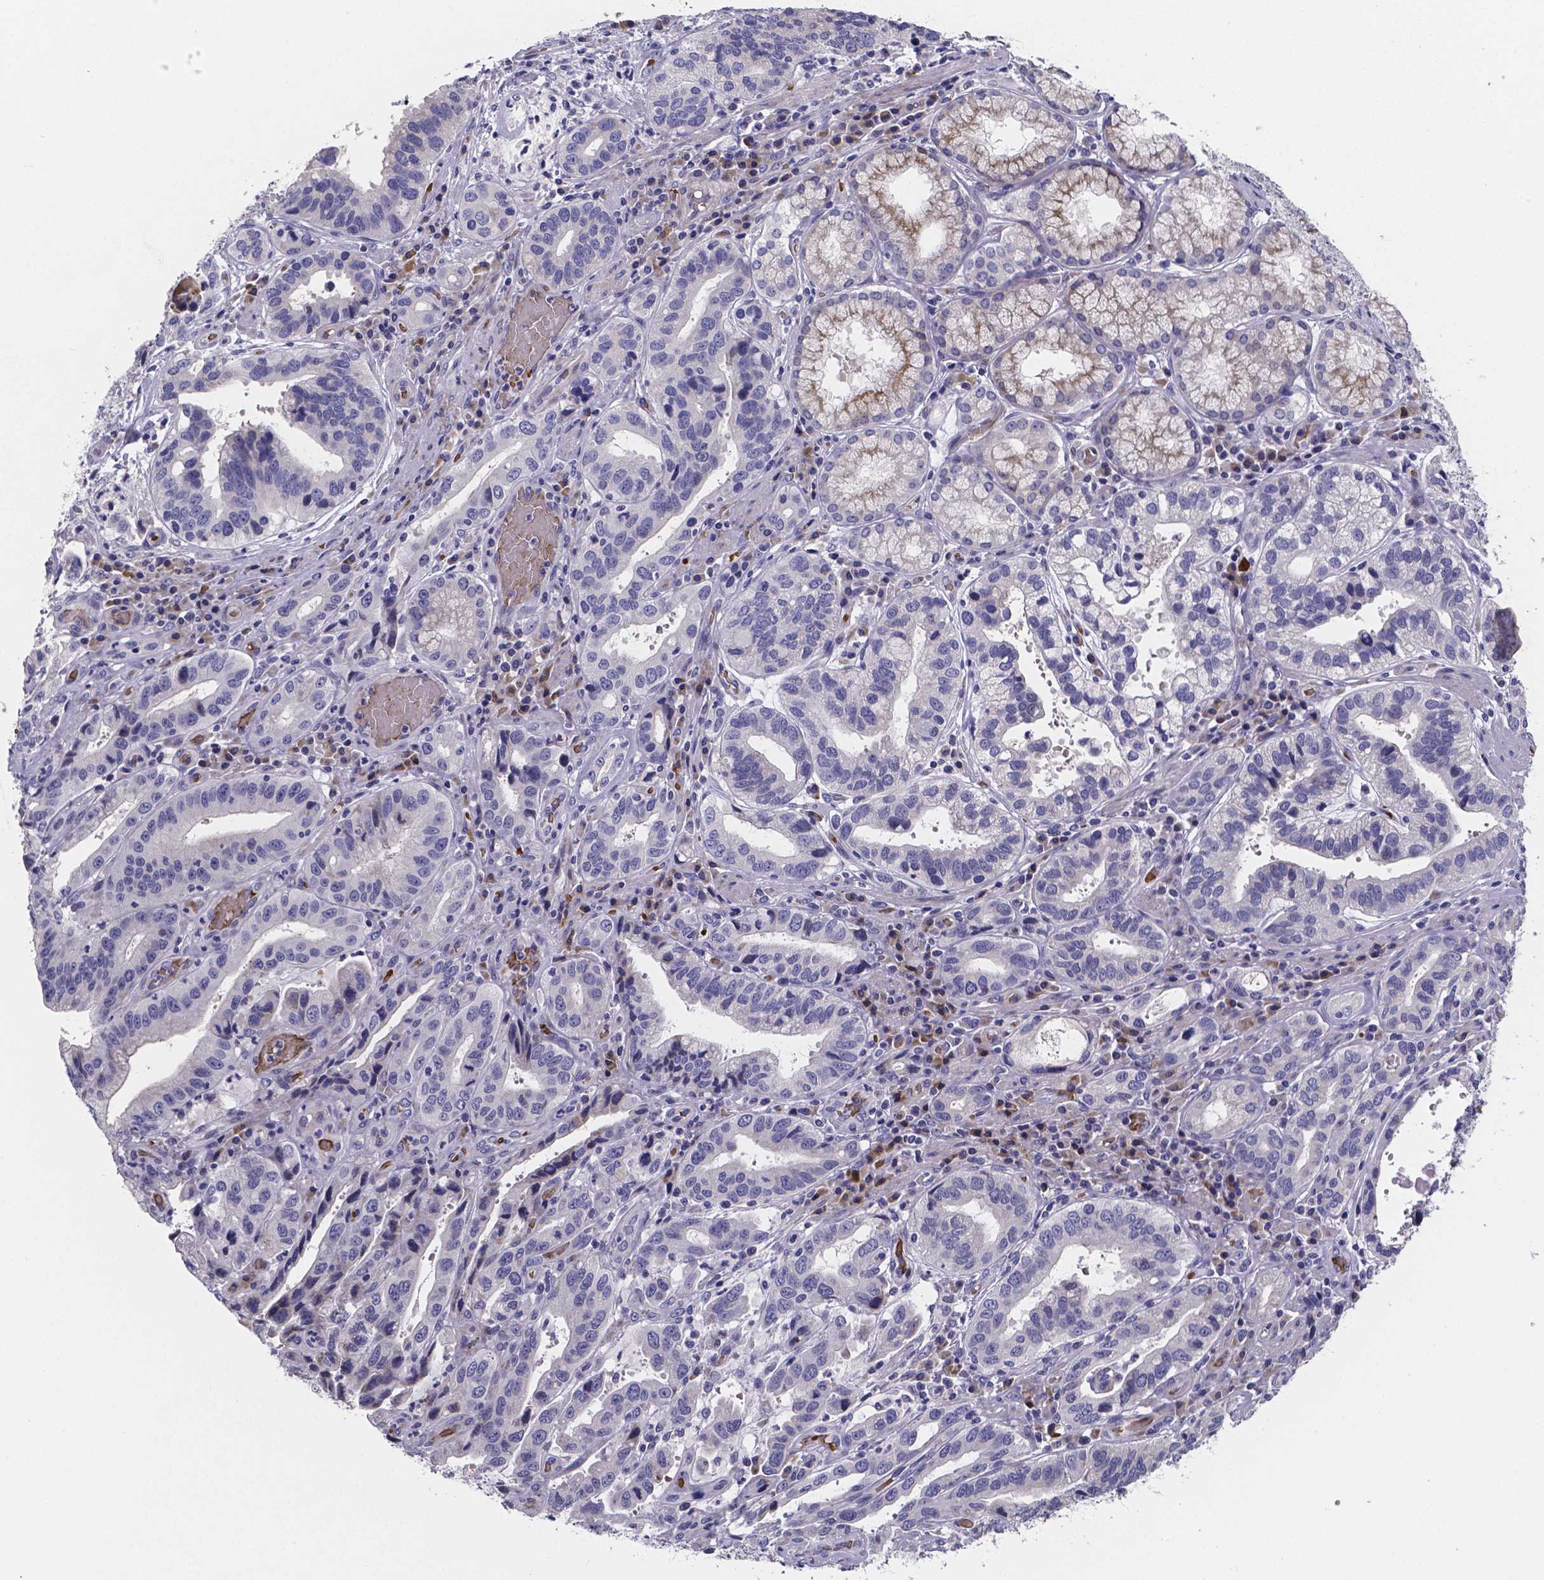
{"staining": {"intensity": "negative", "quantity": "none", "location": "none"}, "tissue": "stomach cancer", "cell_type": "Tumor cells", "image_type": "cancer", "snomed": [{"axis": "morphology", "description": "Adenocarcinoma, NOS"}, {"axis": "topography", "description": "Stomach, lower"}], "caption": "Immunohistochemical staining of stomach cancer (adenocarcinoma) shows no significant expression in tumor cells. (DAB immunohistochemistry (IHC) visualized using brightfield microscopy, high magnification).", "gene": "GABRA3", "patient": {"sex": "female", "age": 76}}